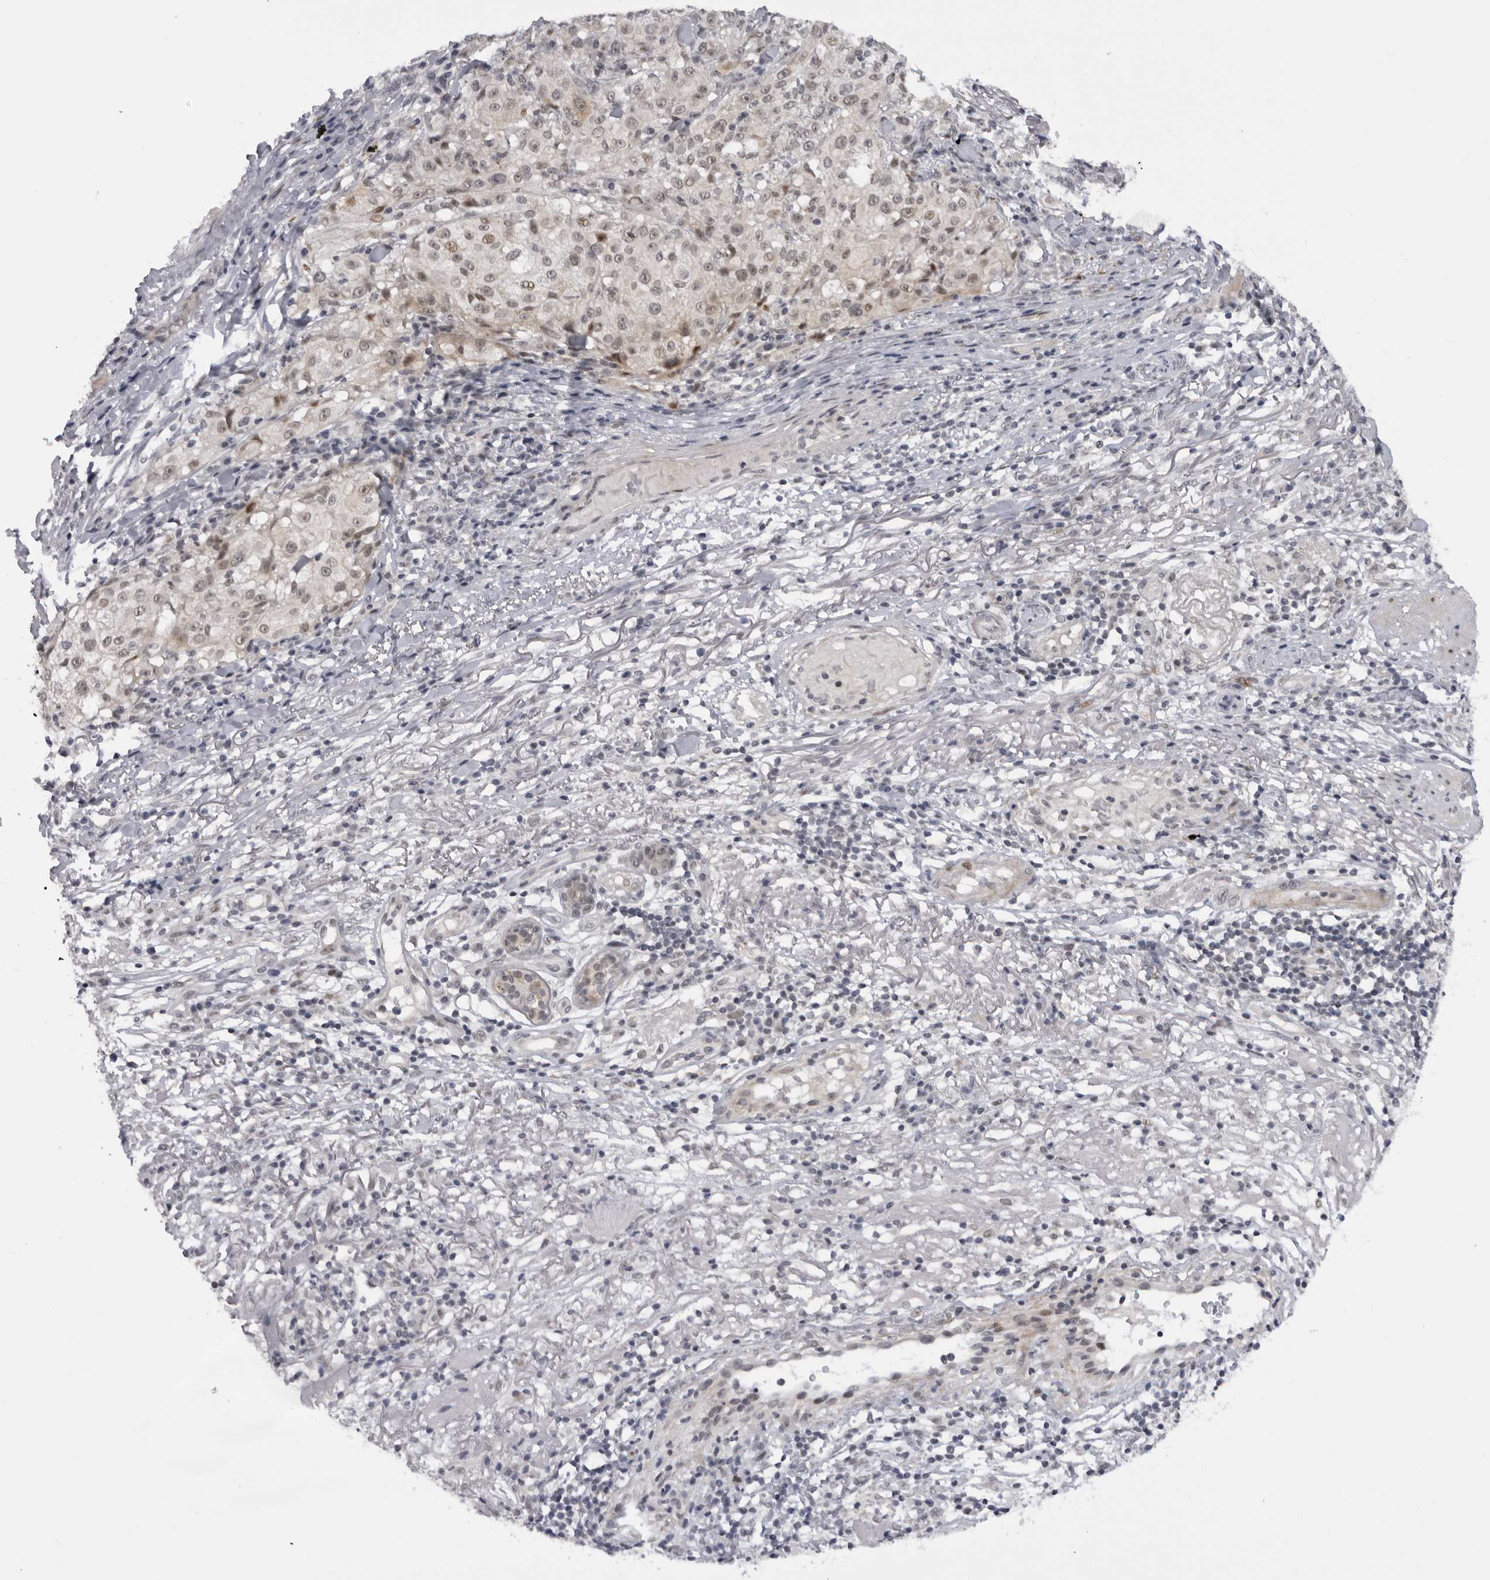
{"staining": {"intensity": "weak", "quantity": "<25%", "location": "nuclear"}, "tissue": "melanoma", "cell_type": "Tumor cells", "image_type": "cancer", "snomed": [{"axis": "morphology", "description": "Necrosis, NOS"}, {"axis": "morphology", "description": "Malignant melanoma, NOS"}, {"axis": "topography", "description": "Skin"}], "caption": "There is no significant expression in tumor cells of melanoma. The staining was performed using DAB (3,3'-diaminobenzidine) to visualize the protein expression in brown, while the nuclei were stained in blue with hematoxylin (Magnification: 20x).", "gene": "ALPK2", "patient": {"sex": "female", "age": 87}}